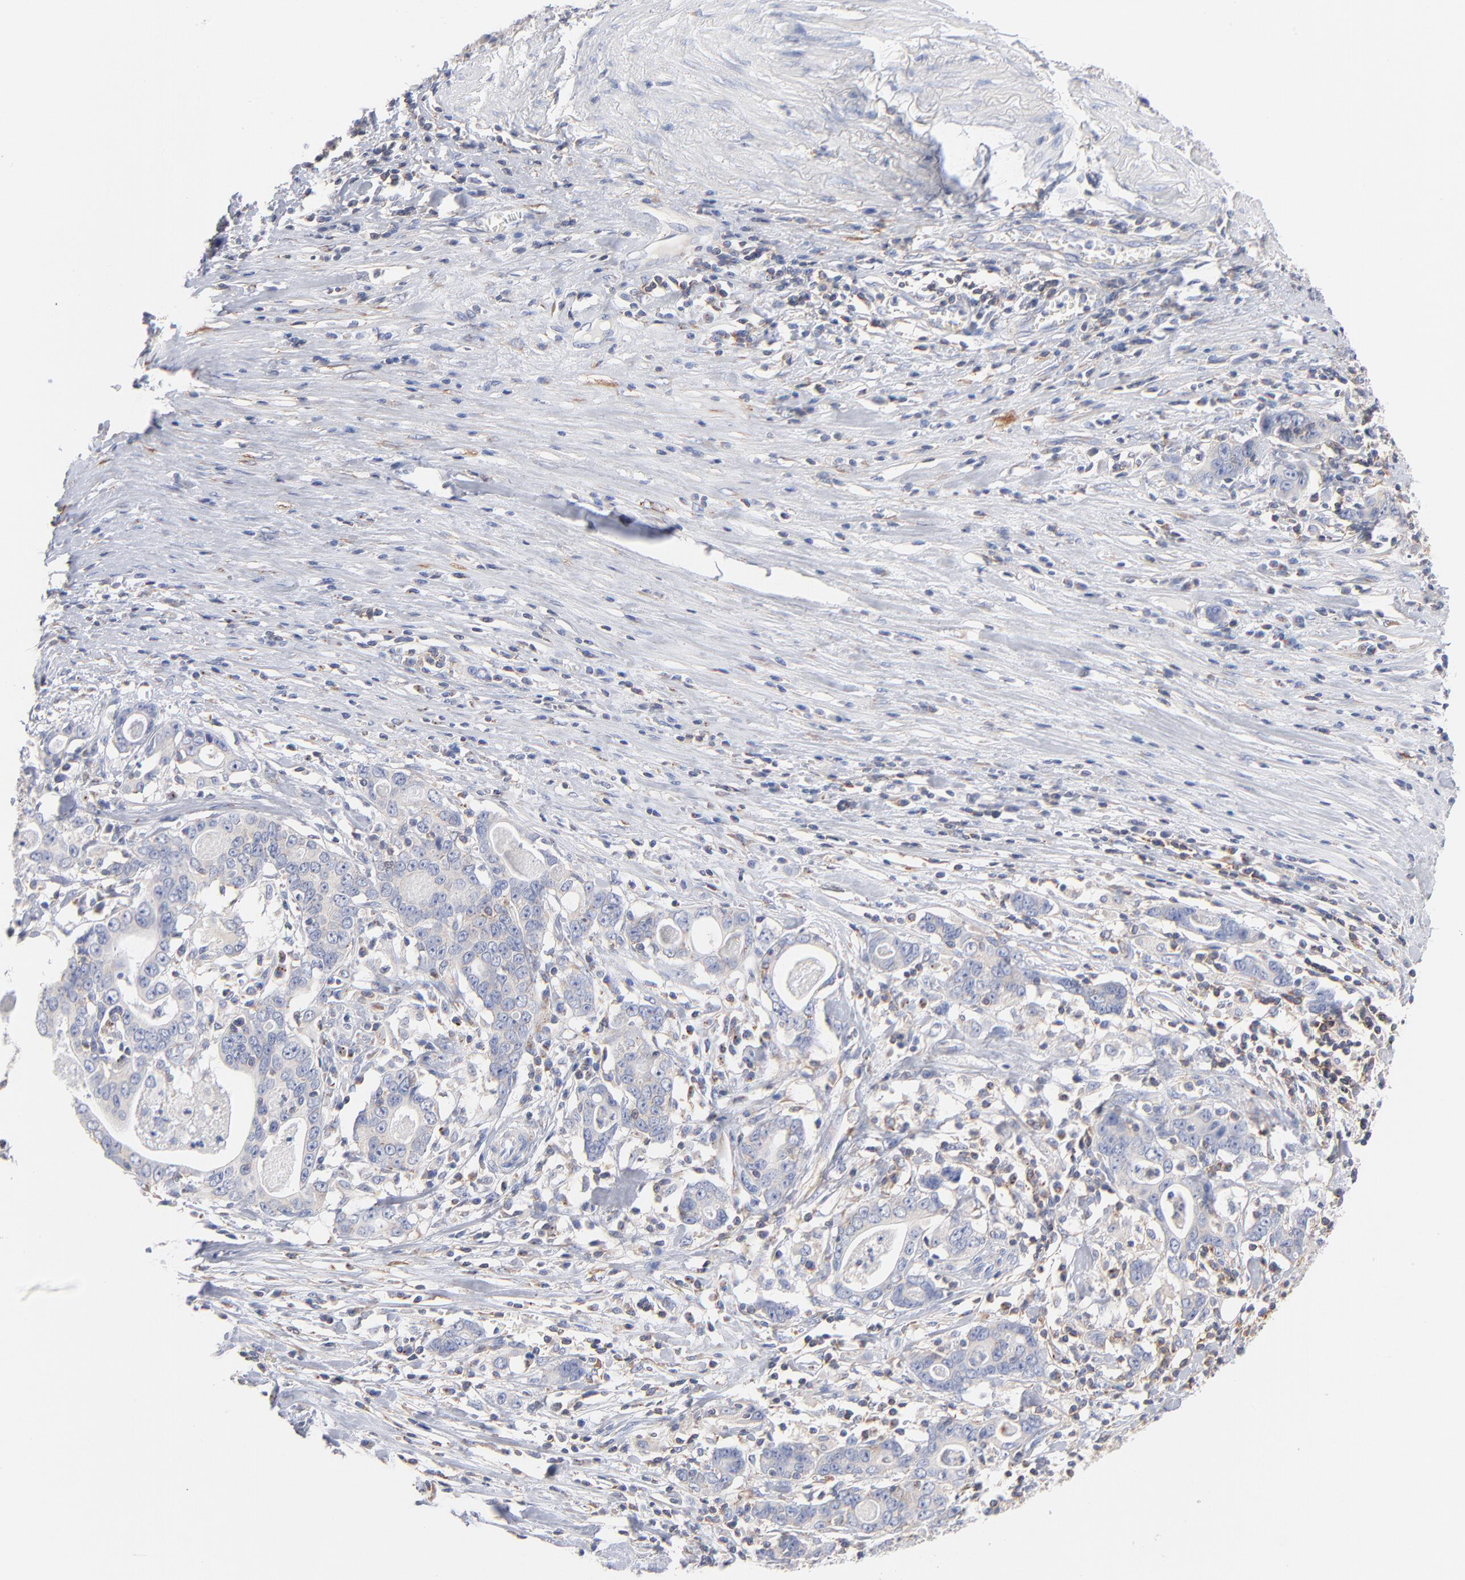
{"staining": {"intensity": "negative", "quantity": "none", "location": "none"}, "tissue": "stomach cancer", "cell_type": "Tumor cells", "image_type": "cancer", "snomed": [{"axis": "morphology", "description": "Adenocarcinoma, NOS"}, {"axis": "topography", "description": "Stomach, lower"}], "caption": "This micrograph is of stomach adenocarcinoma stained with IHC to label a protein in brown with the nuclei are counter-stained blue. There is no staining in tumor cells. (DAB immunohistochemistry (IHC), high magnification).", "gene": "SEPTIN6", "patient": {"sex": "female", "age": 72}}